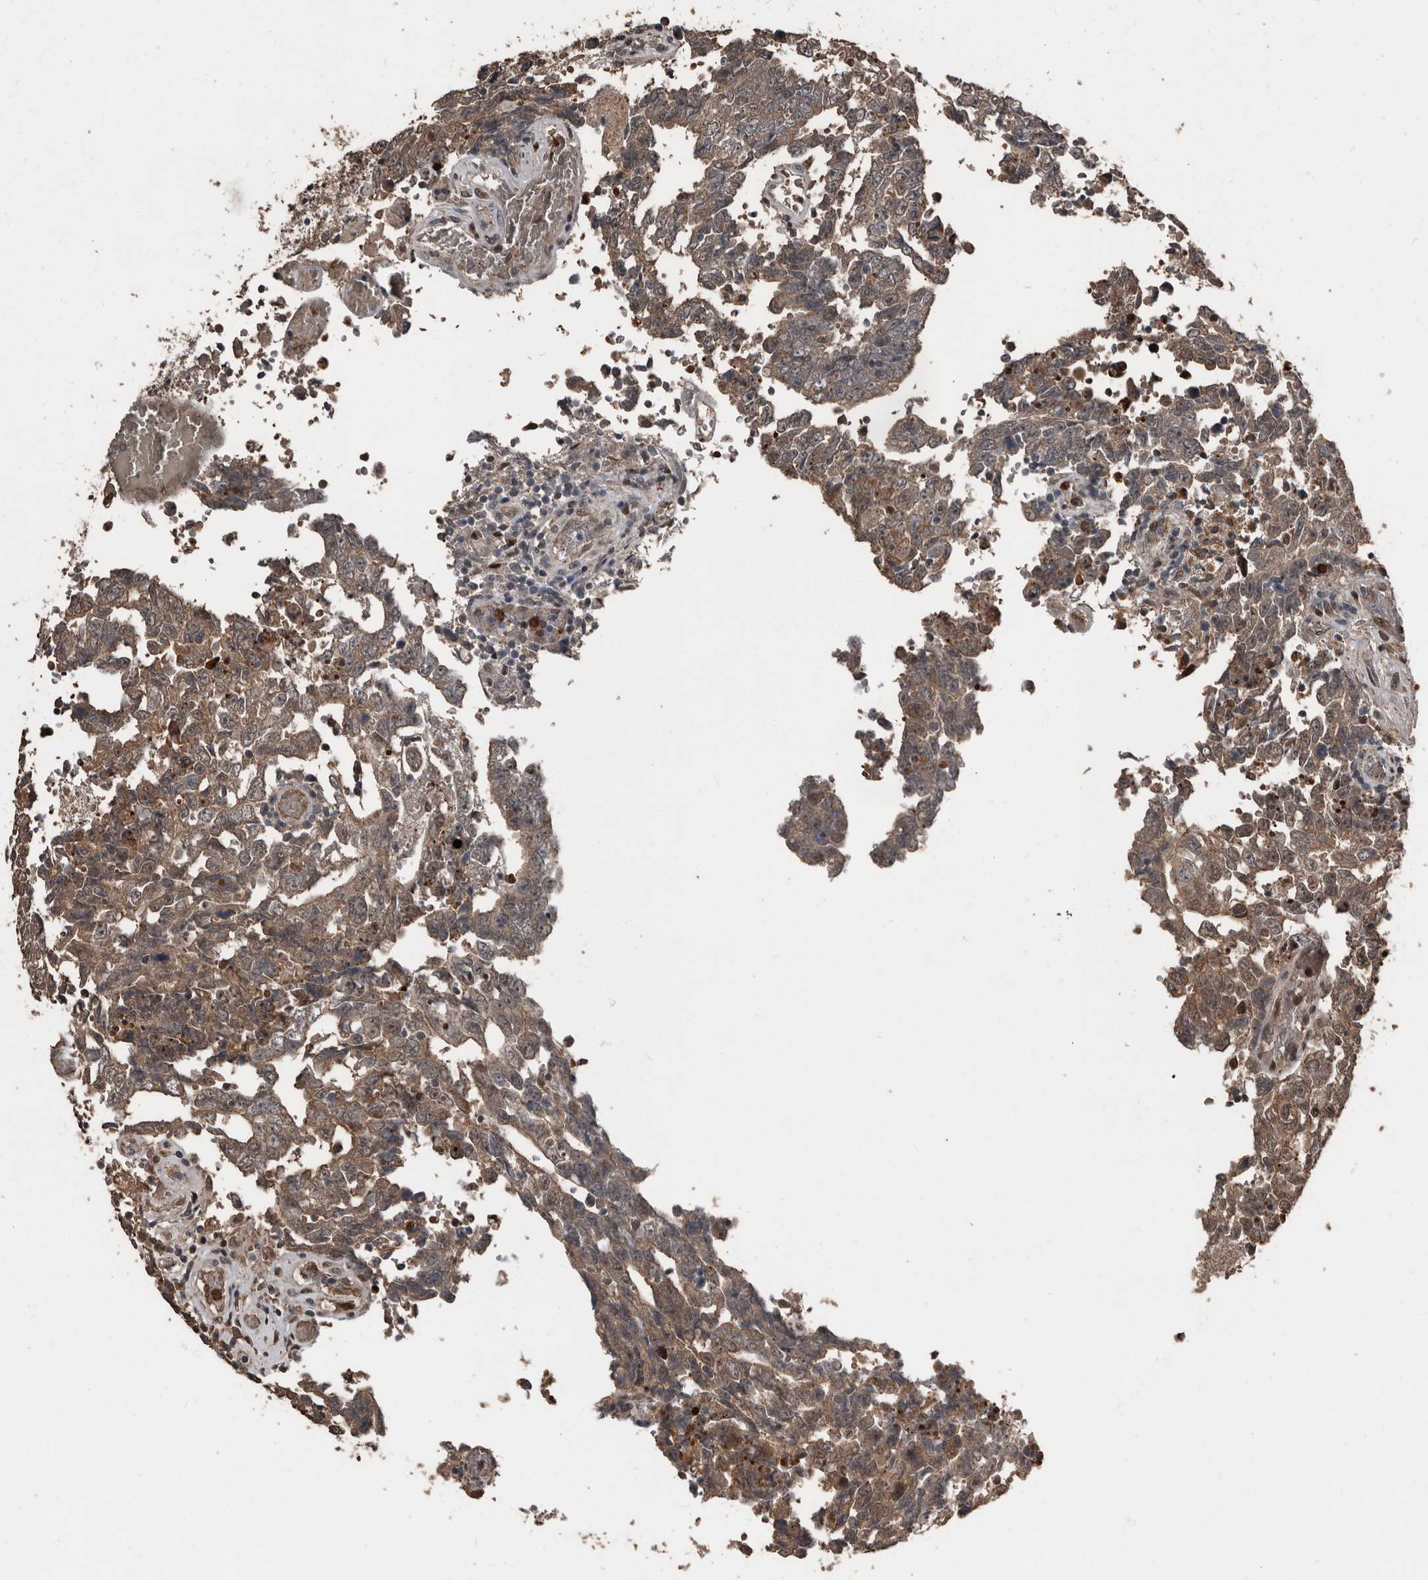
{"staining": {"intensity": "moderate", "quantity": ">75%", "location": "cytoplasmic/membranous"}, "tissue": "testis cancer", "cell_type": "Tumor cells", "image_type": "cancer", "snomed": [{"axis": "morphology", "description": "Carcinoma, Embryonal, NOS"}, {"axis": "topography", "description": "Testis"}], "caption": "This photomicrograph reveals embryonal carcinoma (testis) stained with immunohistochemistry (IHC) to label a protein in brown. The cytoplasmic/membranous of tumor cells show moderate positivity for the protein. Nuclei are counter-stained blue.", "gene": "FSBP", "patient": {"sex": "male", "age": 26}}